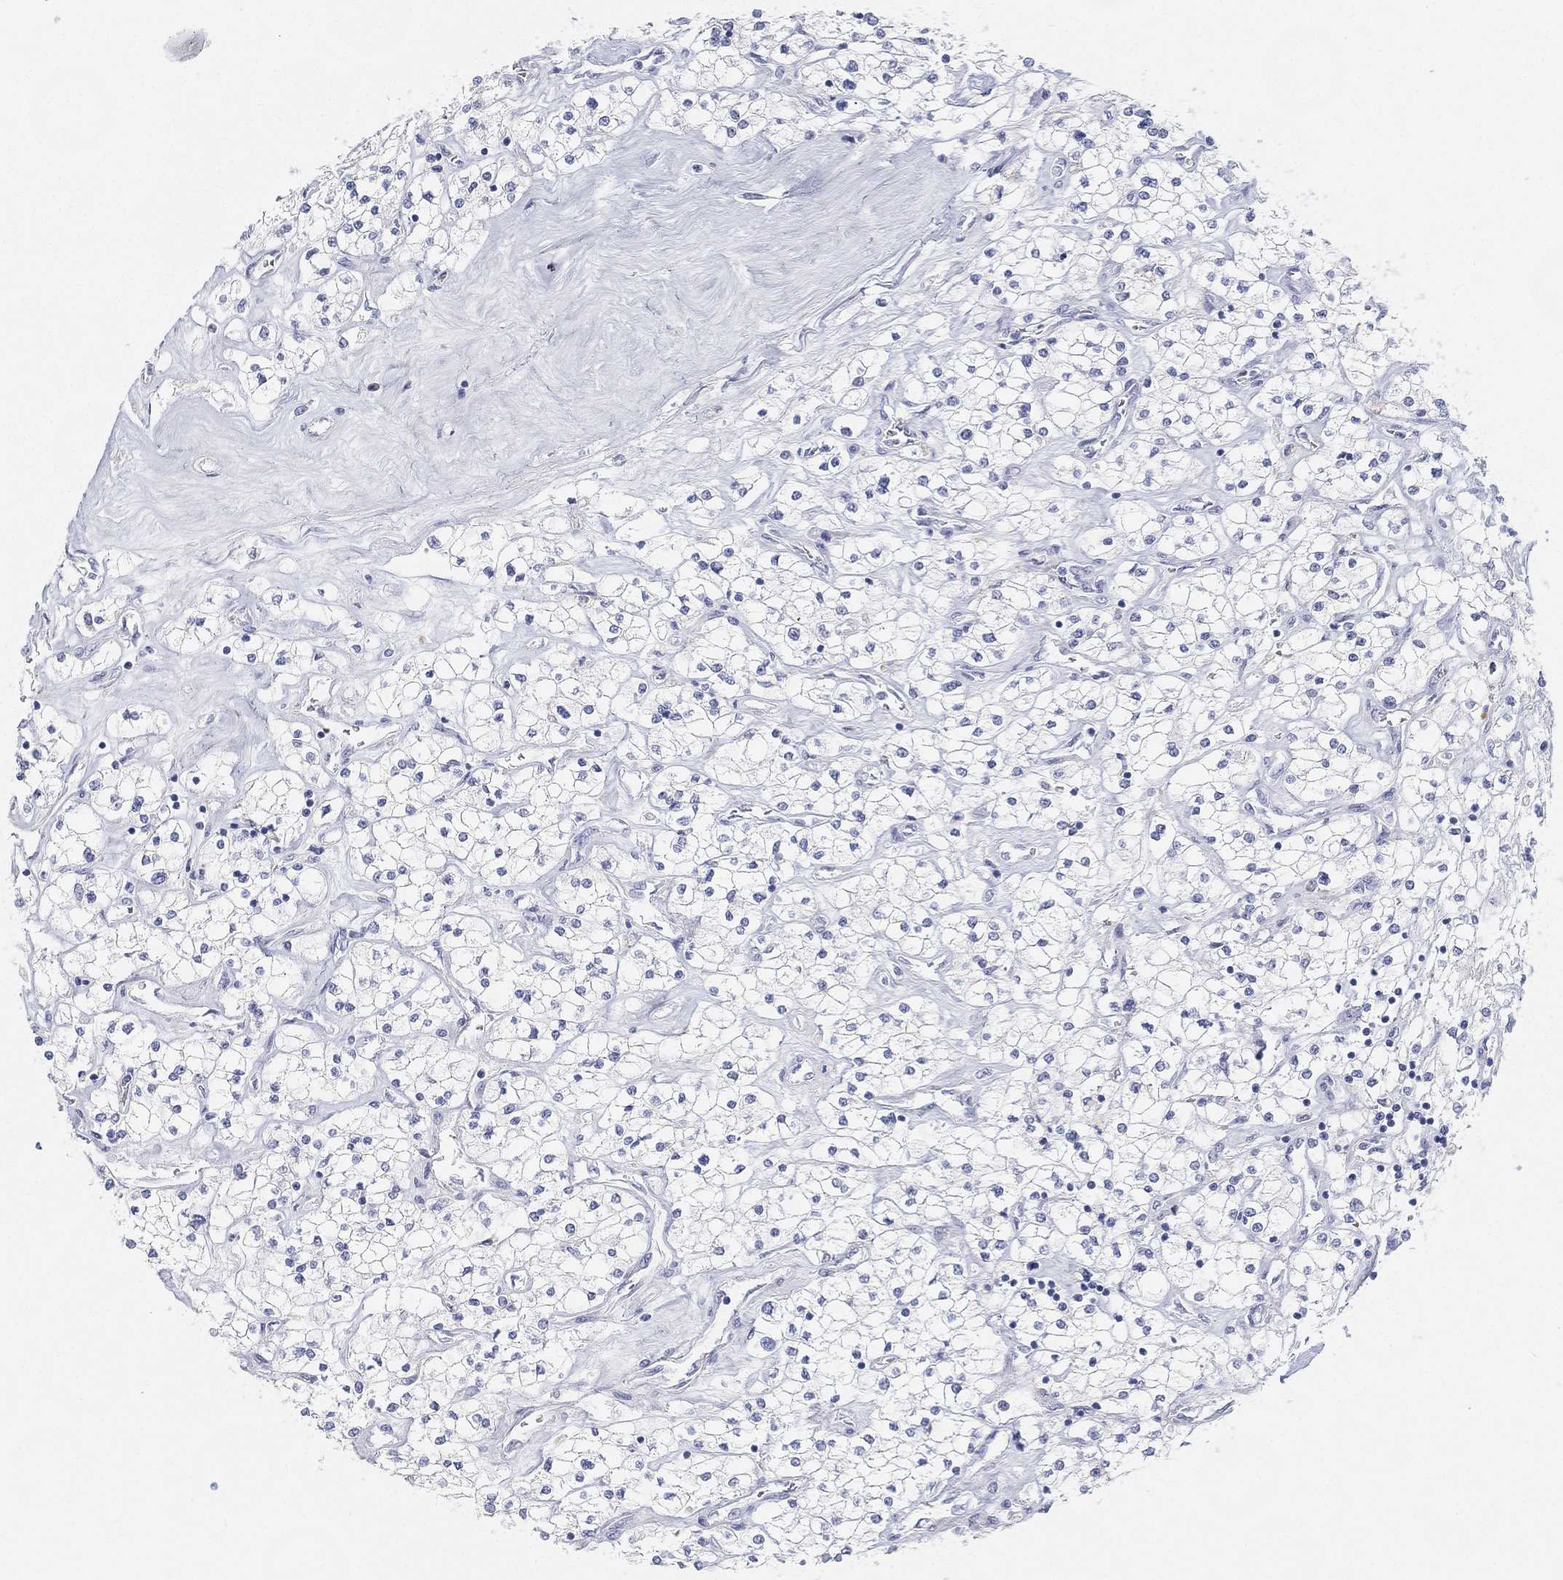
{"staining": {"intensity": "negative", "quantity": "none", "location": "none"}, "tissue": "renal cancer", "cell_type": "Tumor cells", "image_type": "cancer", "snomed": [{"axis": "morphology", "description": "Adenocarcinoma, NOS"}, {"axis": "topography", "description": "Kidney"}], "caption": "A histopathology image of human renal cancer is negative for staining in tumor cells.", "gene": "GPR61", "patient": {"sex": "male", "age": 80}}